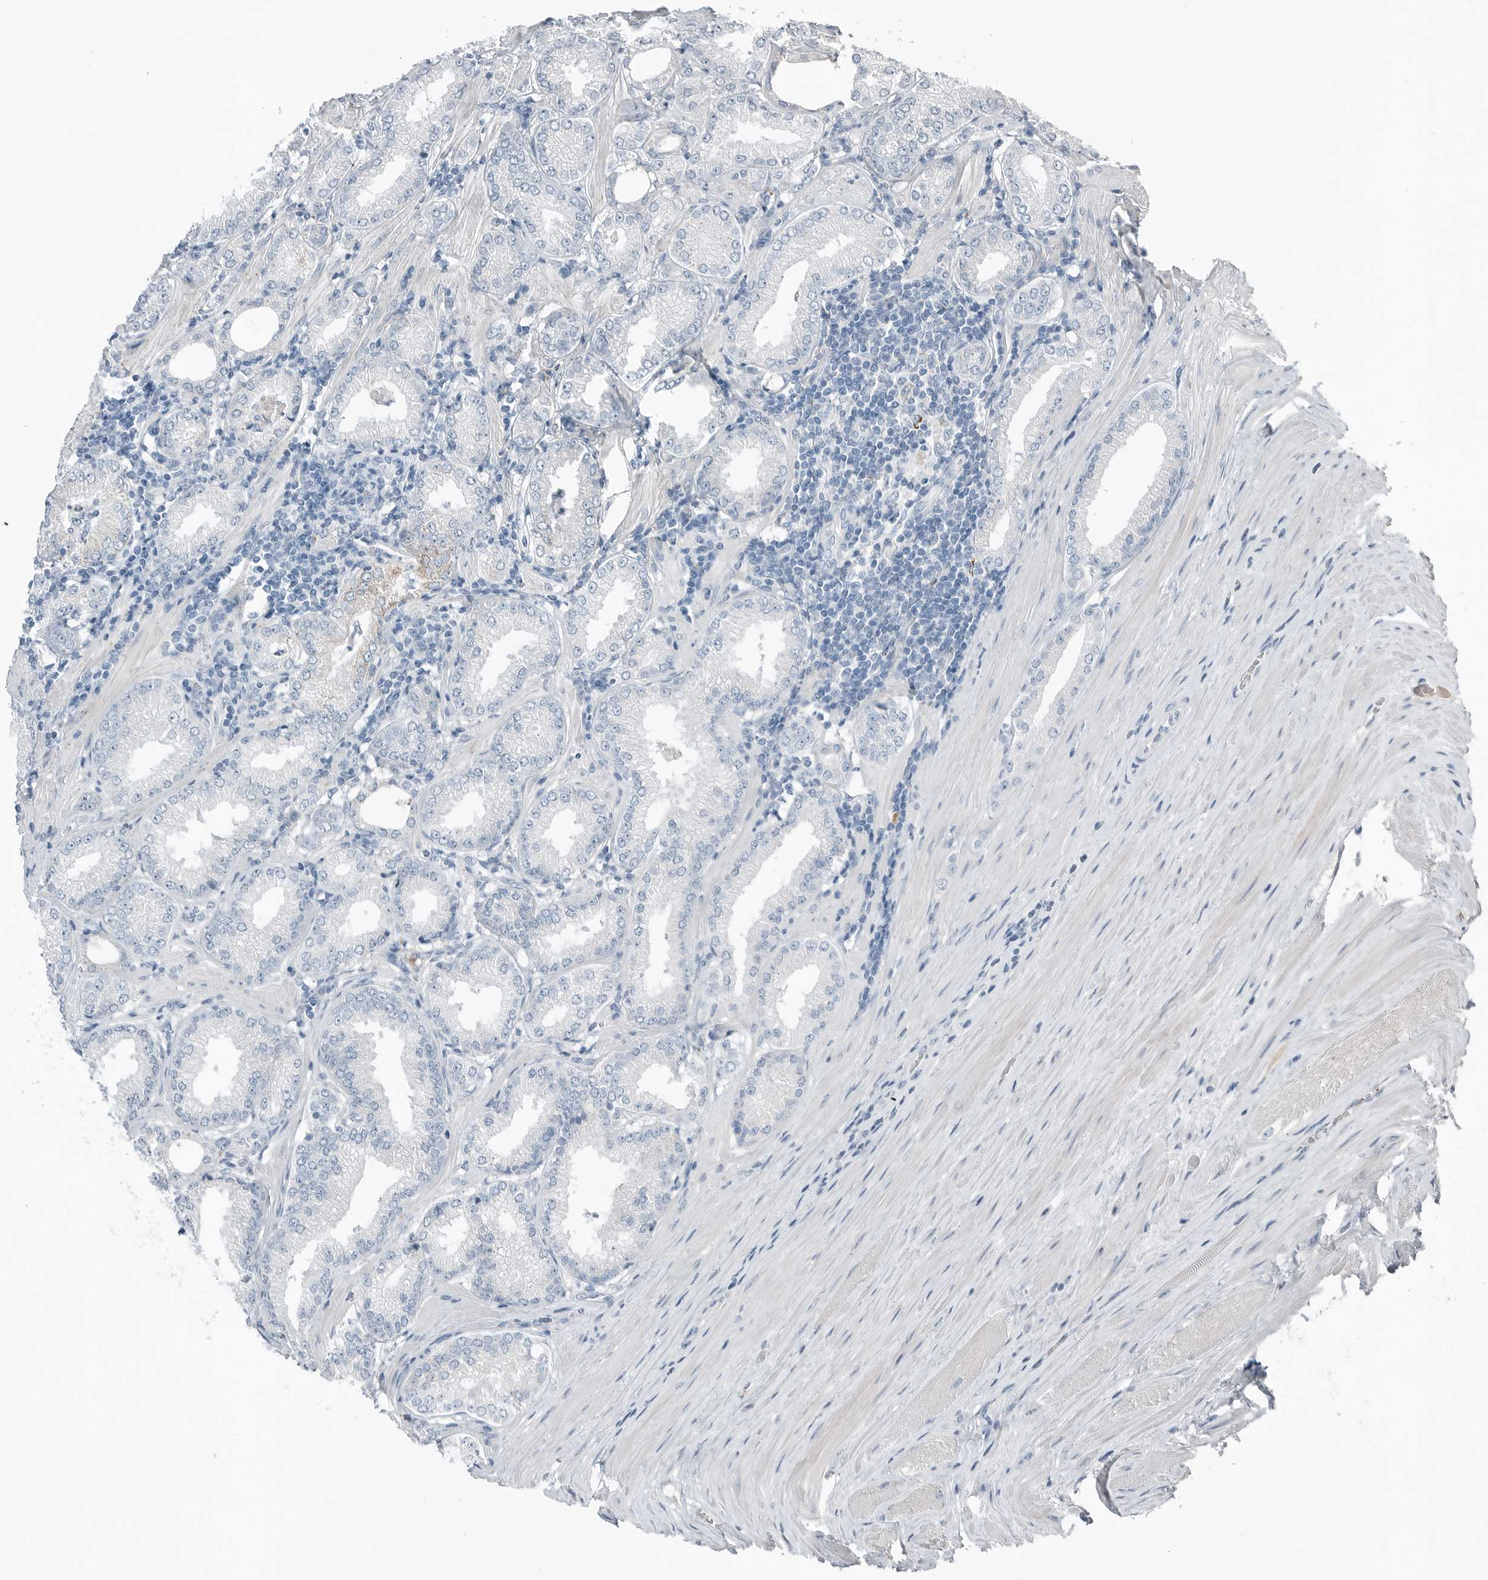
{"staining": {"intensity": "negative", "quantity": "none", "location": "none"}, "tissue": "prostate cancer", "cell_type": "Tumor cells", "image_type": "cancer", "snomed": [{"axis": "morphology", "description": "Adenocarcinoma, Low grade"}, {"axis": "topography", "description": "Prostate"}], "caption": "Immunohistochemical staining of human prostate low-grade adenocarcinoma reveals no significant staining in tumor cells.", "gene": "SERPINB7", "patient": {"sex": "male", "age": 62}}